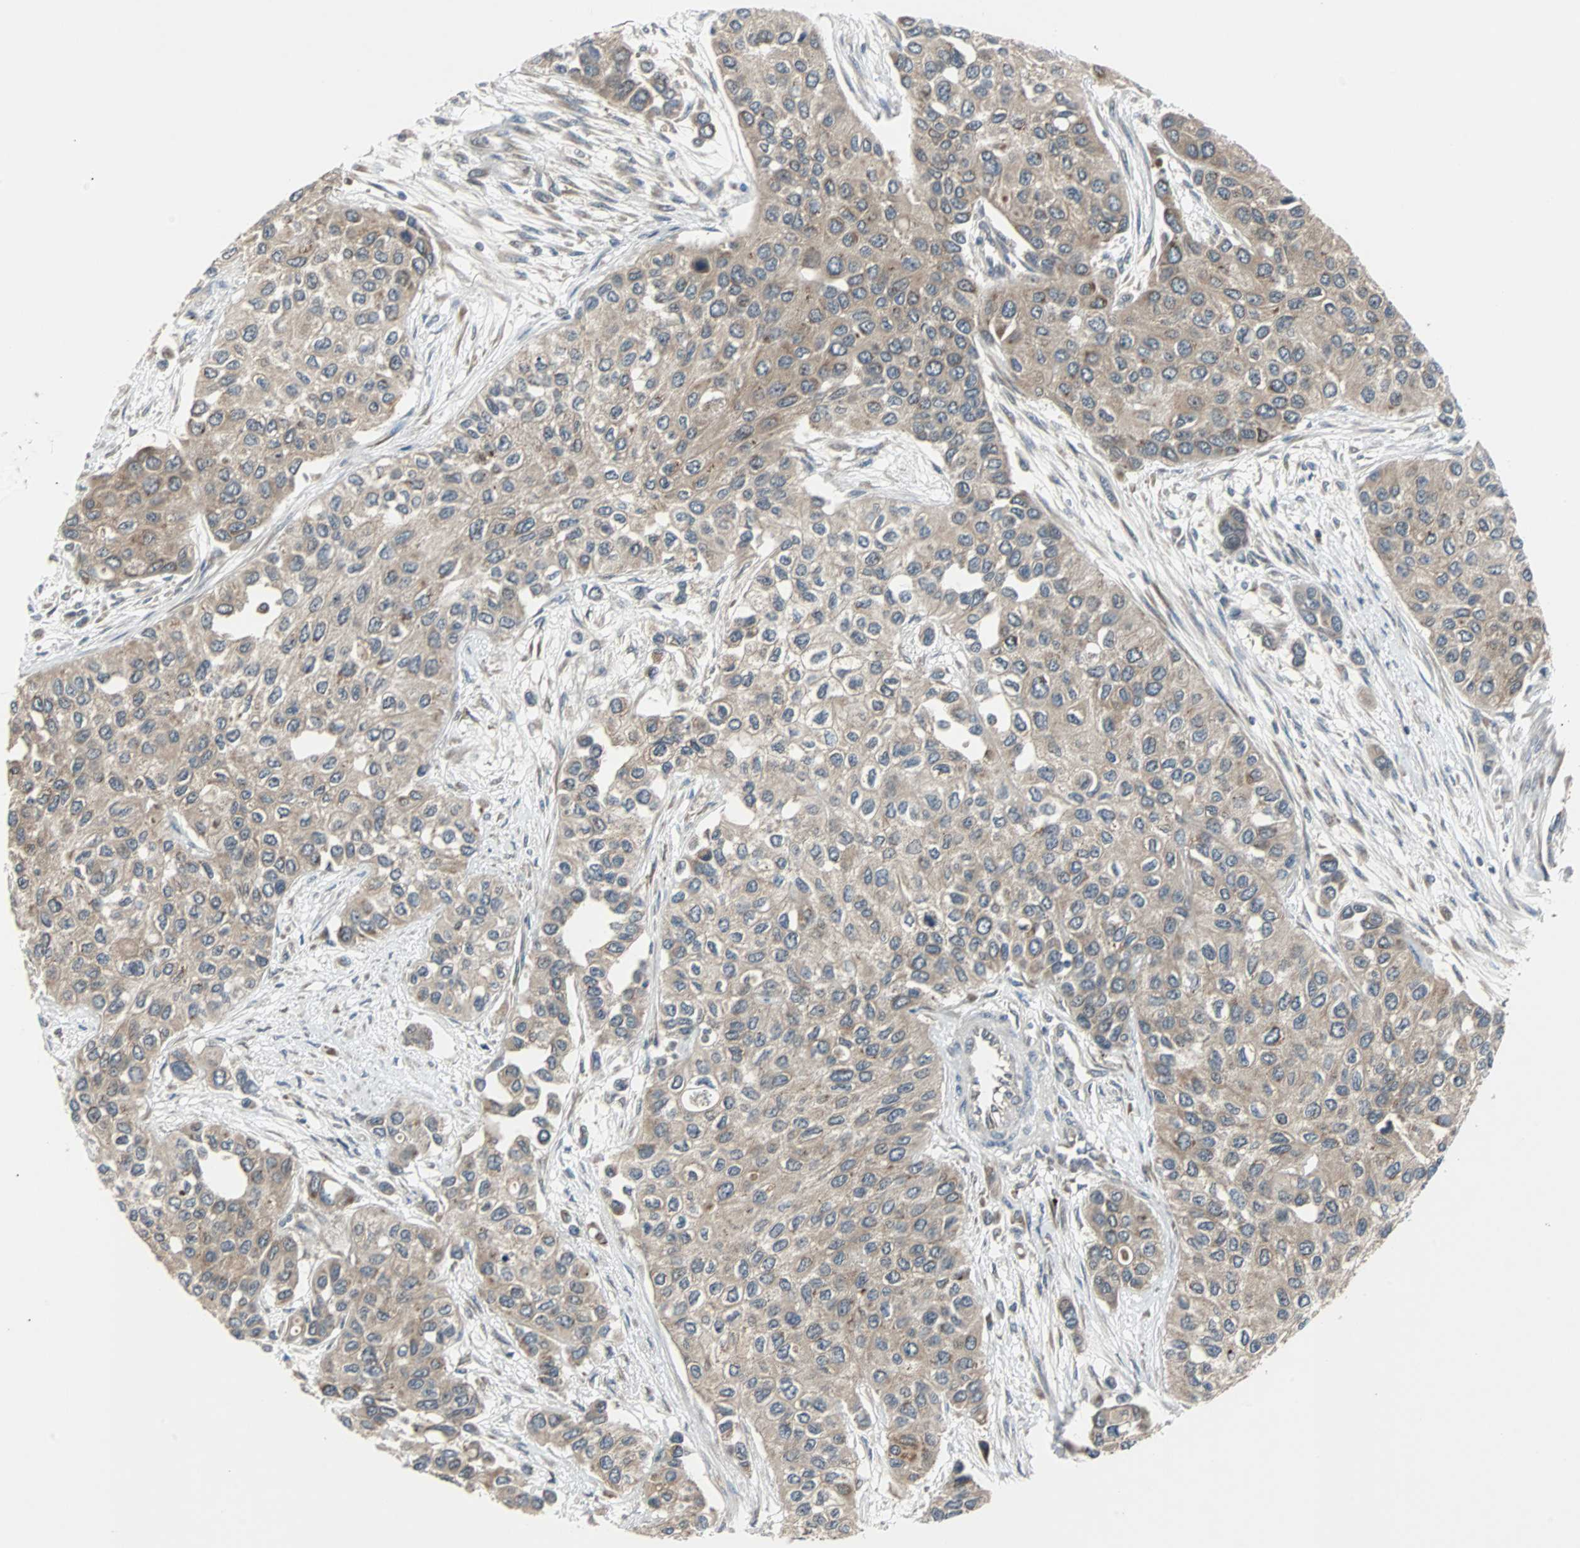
{"staining": {"intensity": "moderate", "quantity": ">75%", "location": "cytoplasmic/membranous"}, "tissue": "urothelial cancer", "cell_type": "Tumor cells", "image_type": "cancer", "snomed": [{"axis": "morphology", "description": "Urothelial carcinoma, High grade"}, {"axis": "topography", "description": "Urinary bladder"}], "caption": "Brown immunohistochemical staining in urothelial cancer reveals moderate cytoplasmic/membranous positivity in approximately >75% of tumor cells.", "gene": "ARF1", "patient": {"sex": "female", "age": 56}}